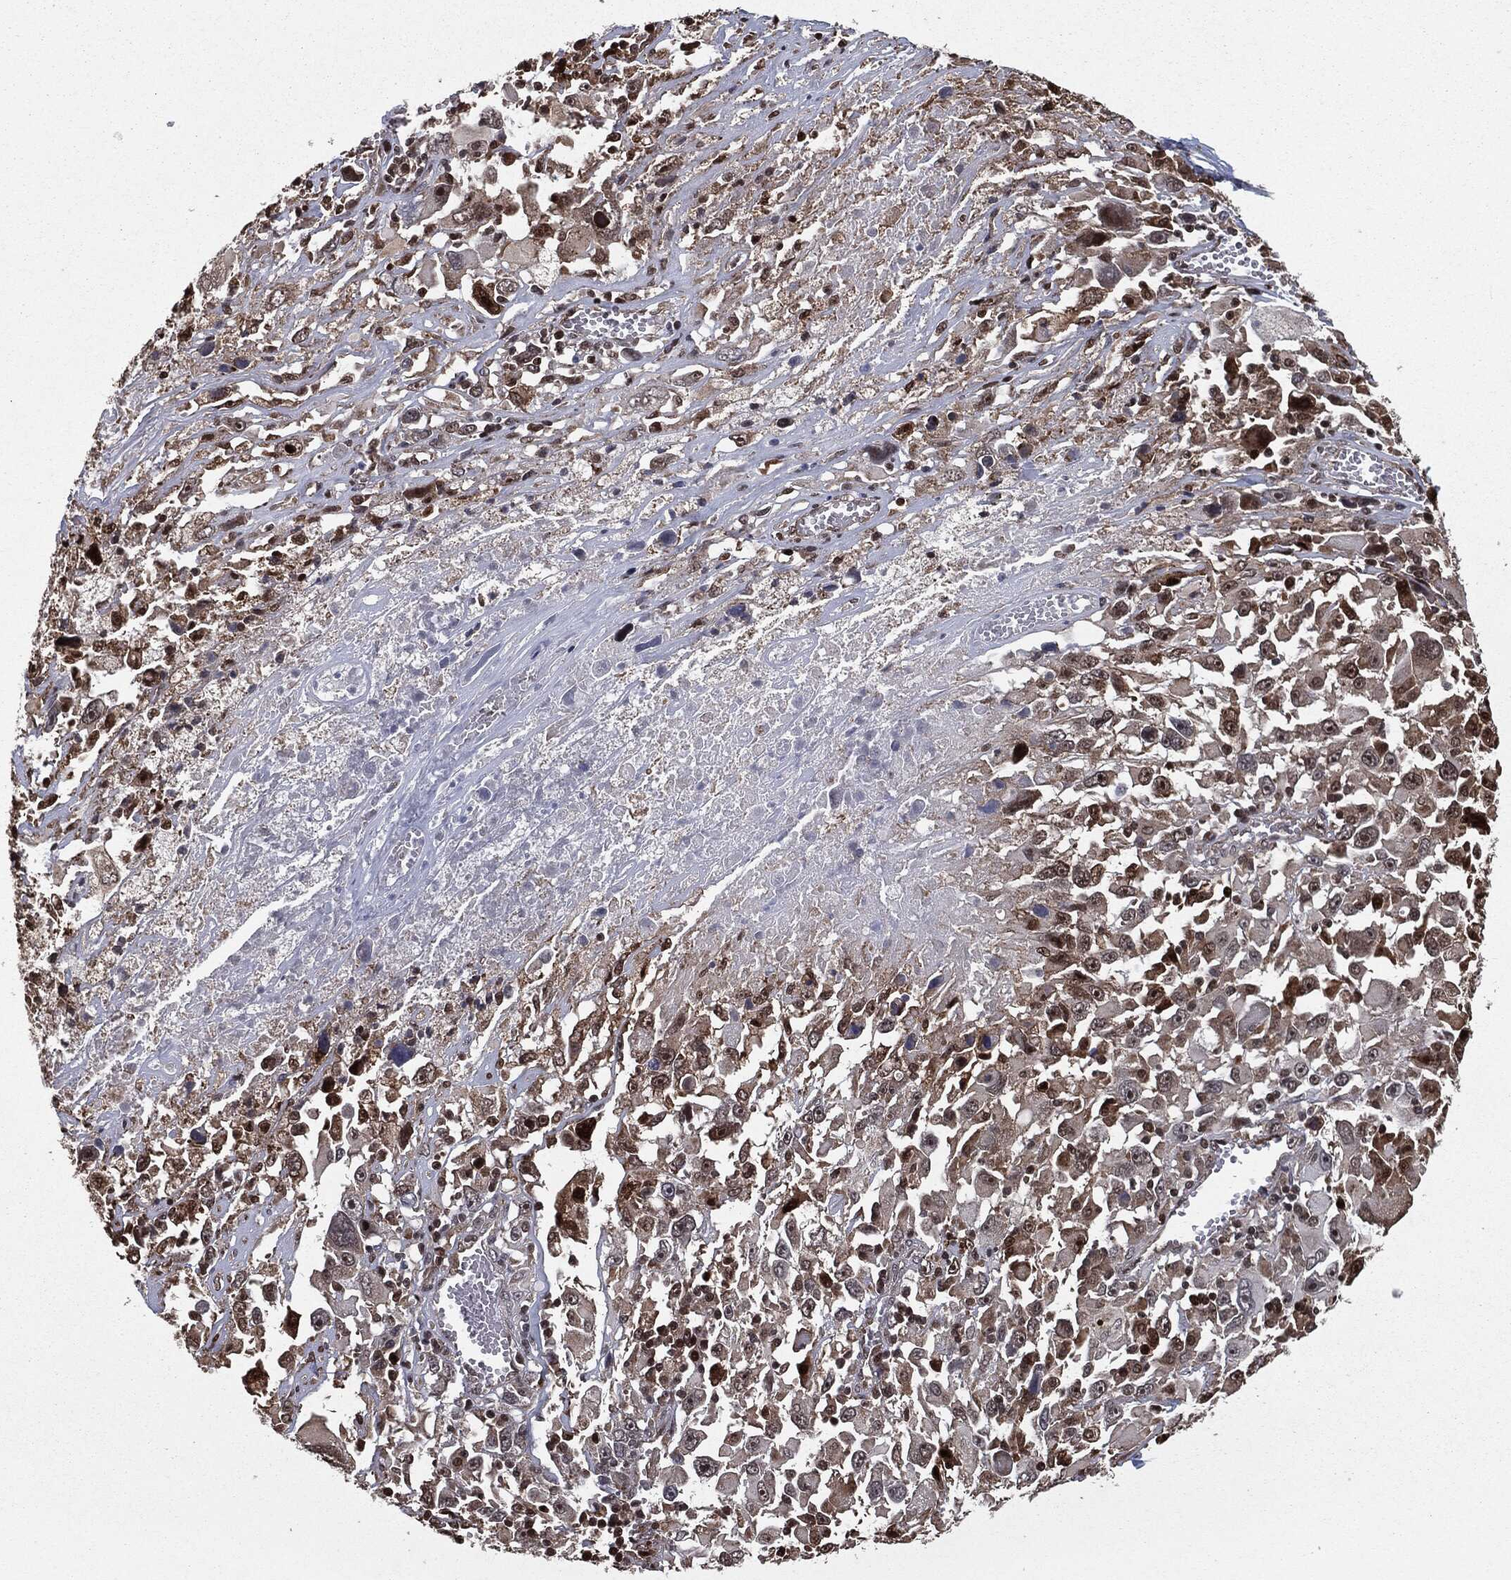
{"staining": {"intensity": "strong", "quantity": "25%-75%", "location": "cytoplasmic/membranous,nuclear"}, "tissue": "melanoma", "cell_type": "Tumor cells", "image_type": "cancer", "snomed": [{"axis": "morphology", "description": "Malignant melanoma, Metastatic site"}, {"axis": "topography", "description": "Soft tissue"}], "caption": "DAB (3,3'-diaminobenzidine) immunohistochemical staining of melanoma exhibits strong cytoplasmic/membranous and nuclear protein staining in approximately 25%-75% of tumor cells.", "gene": "CHCHD2", "patient": {"sex": "male", "age": 50}}